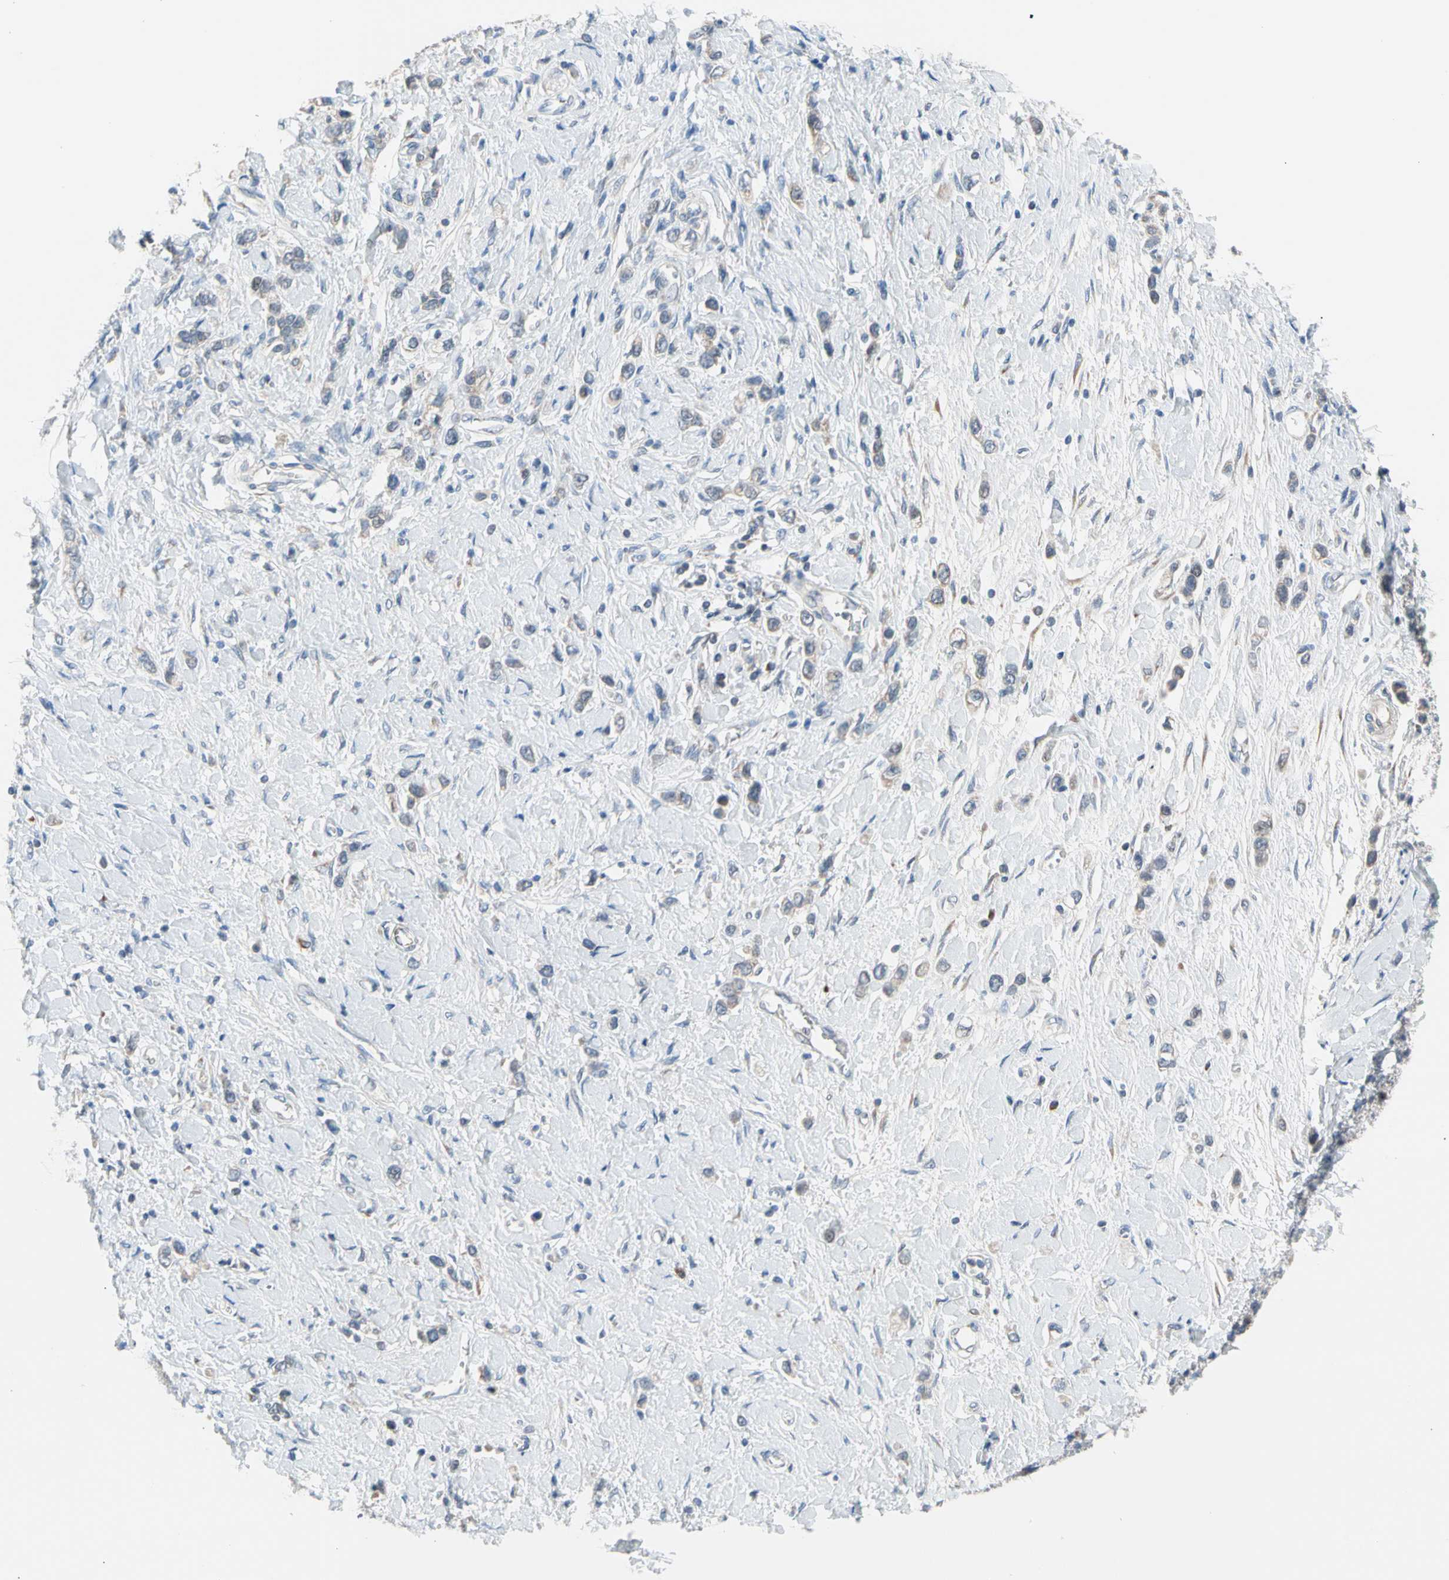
{"staining": {"intensity": "weak", "quantity": "25%-75%", "location": "cytoplasmic/membranous"}, "tissue": "stomach cancer", "cell_type": "Tumor cells", "image_type": "cancer", "snomed": [{"axis": "morphology", "description": "Normal tissue, NOS"}, {"axis": "morphology", "description": "Adenocarcinoma, NOS"}, {"axis": "topography", "description": "Stomach, upper"}, {"axis": "topography", "description": "Stomach"}], "caption": "Human stomach cancer stained with a protein marker exhibits weak staining in tumor cells.", "gene": "MARK1", "patient": {"sex": "female", "age": 65}}